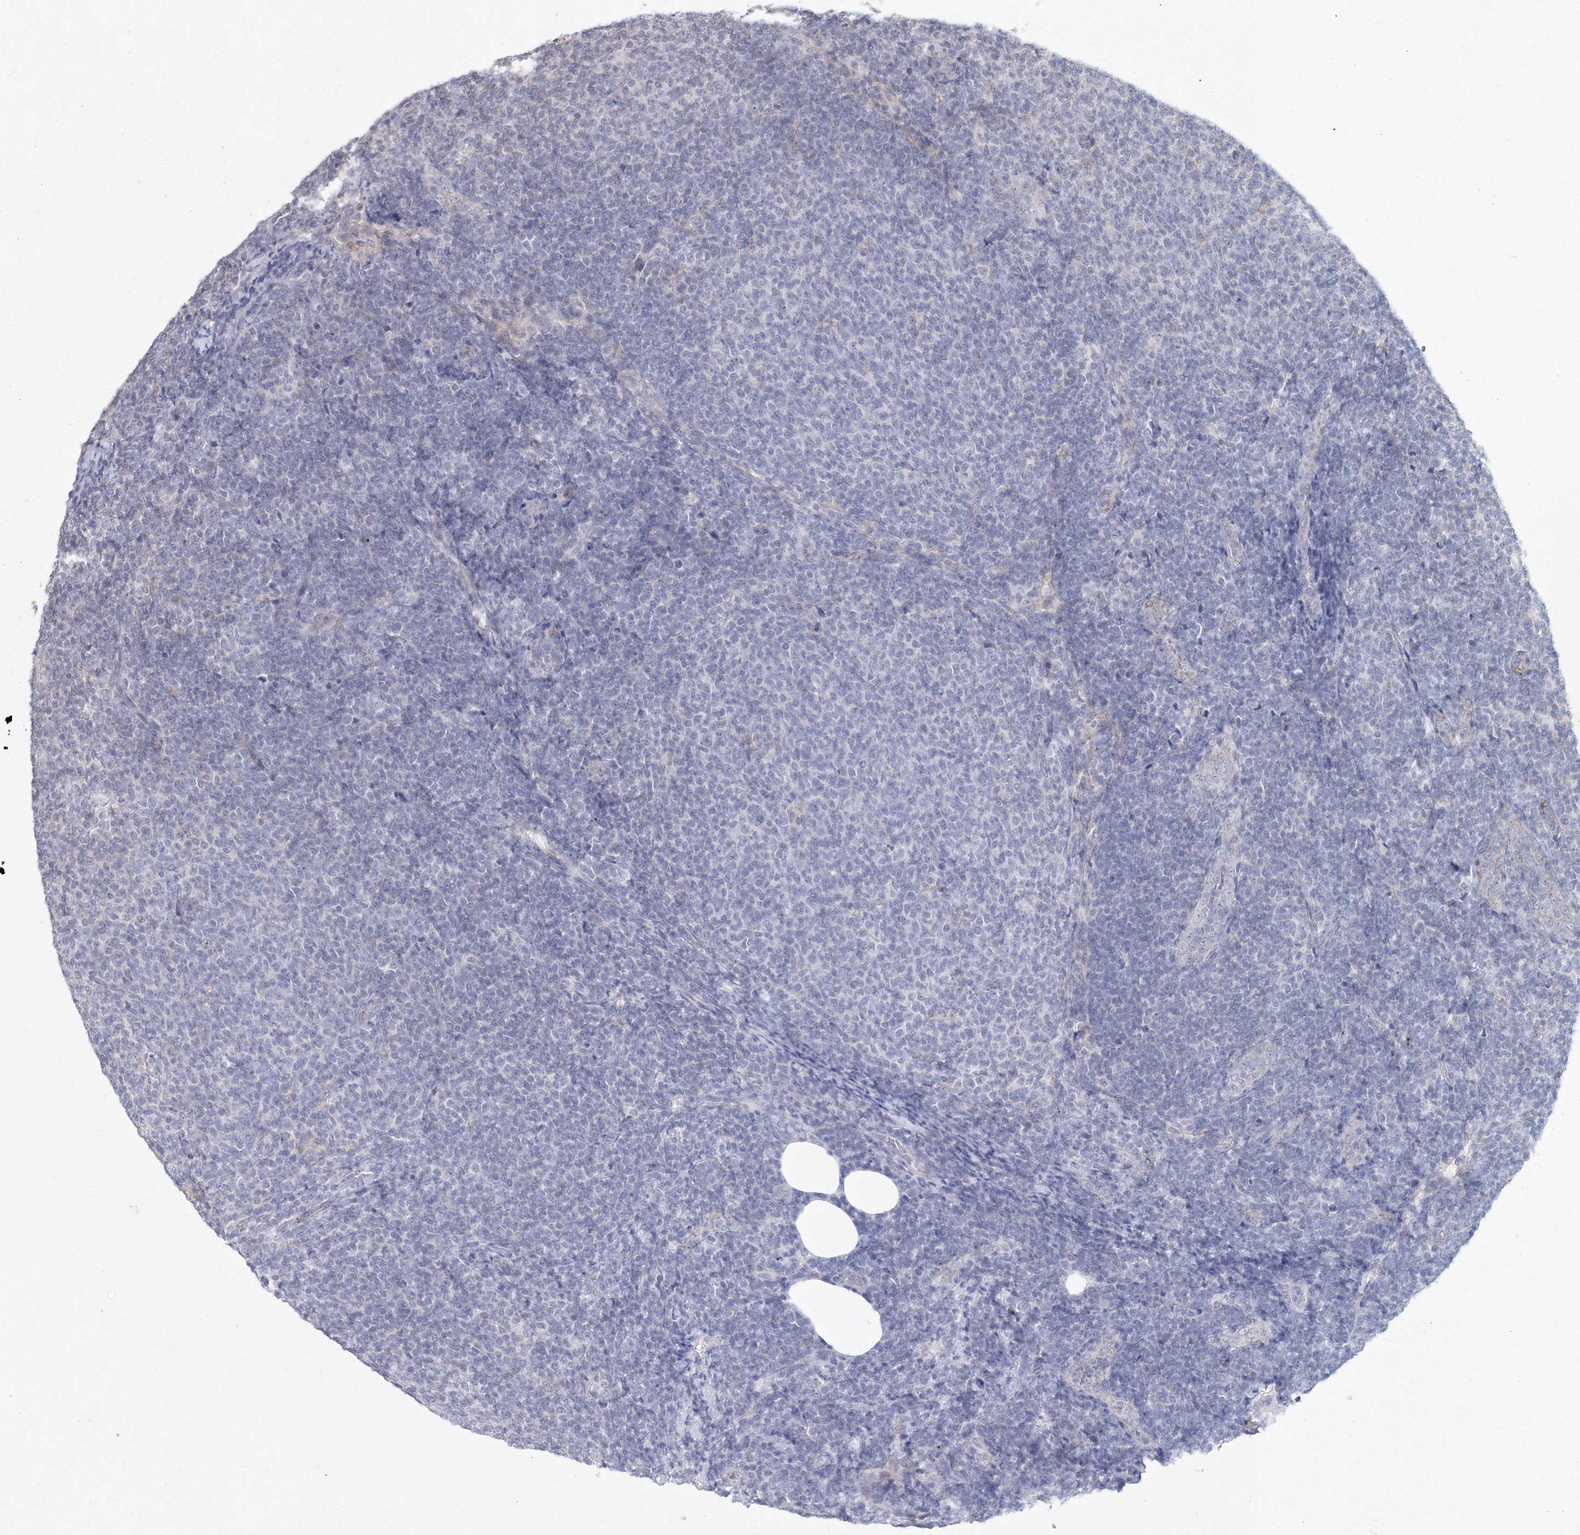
{"staining": {"intensity": "negative", "quantity": "none", "location": "none"}, "tissue": "lymphoma", "cell_type": "Tumor cells", "image_type": "cancer", "snomed": [{"axis": "morphology", "description": "Malignant lymphoma, non-Hodgkin's type, Low grade"}, {"axis": "topography", "description": "Lymph node"}], "caption": "Immunohistochemical staining of human low-grade malignant lymphoma, non-Hodgkin's type shows no significant expression in tumor cells.", "gene": "SLC7A7", "patient": {"sex": "male", "age": 66}}